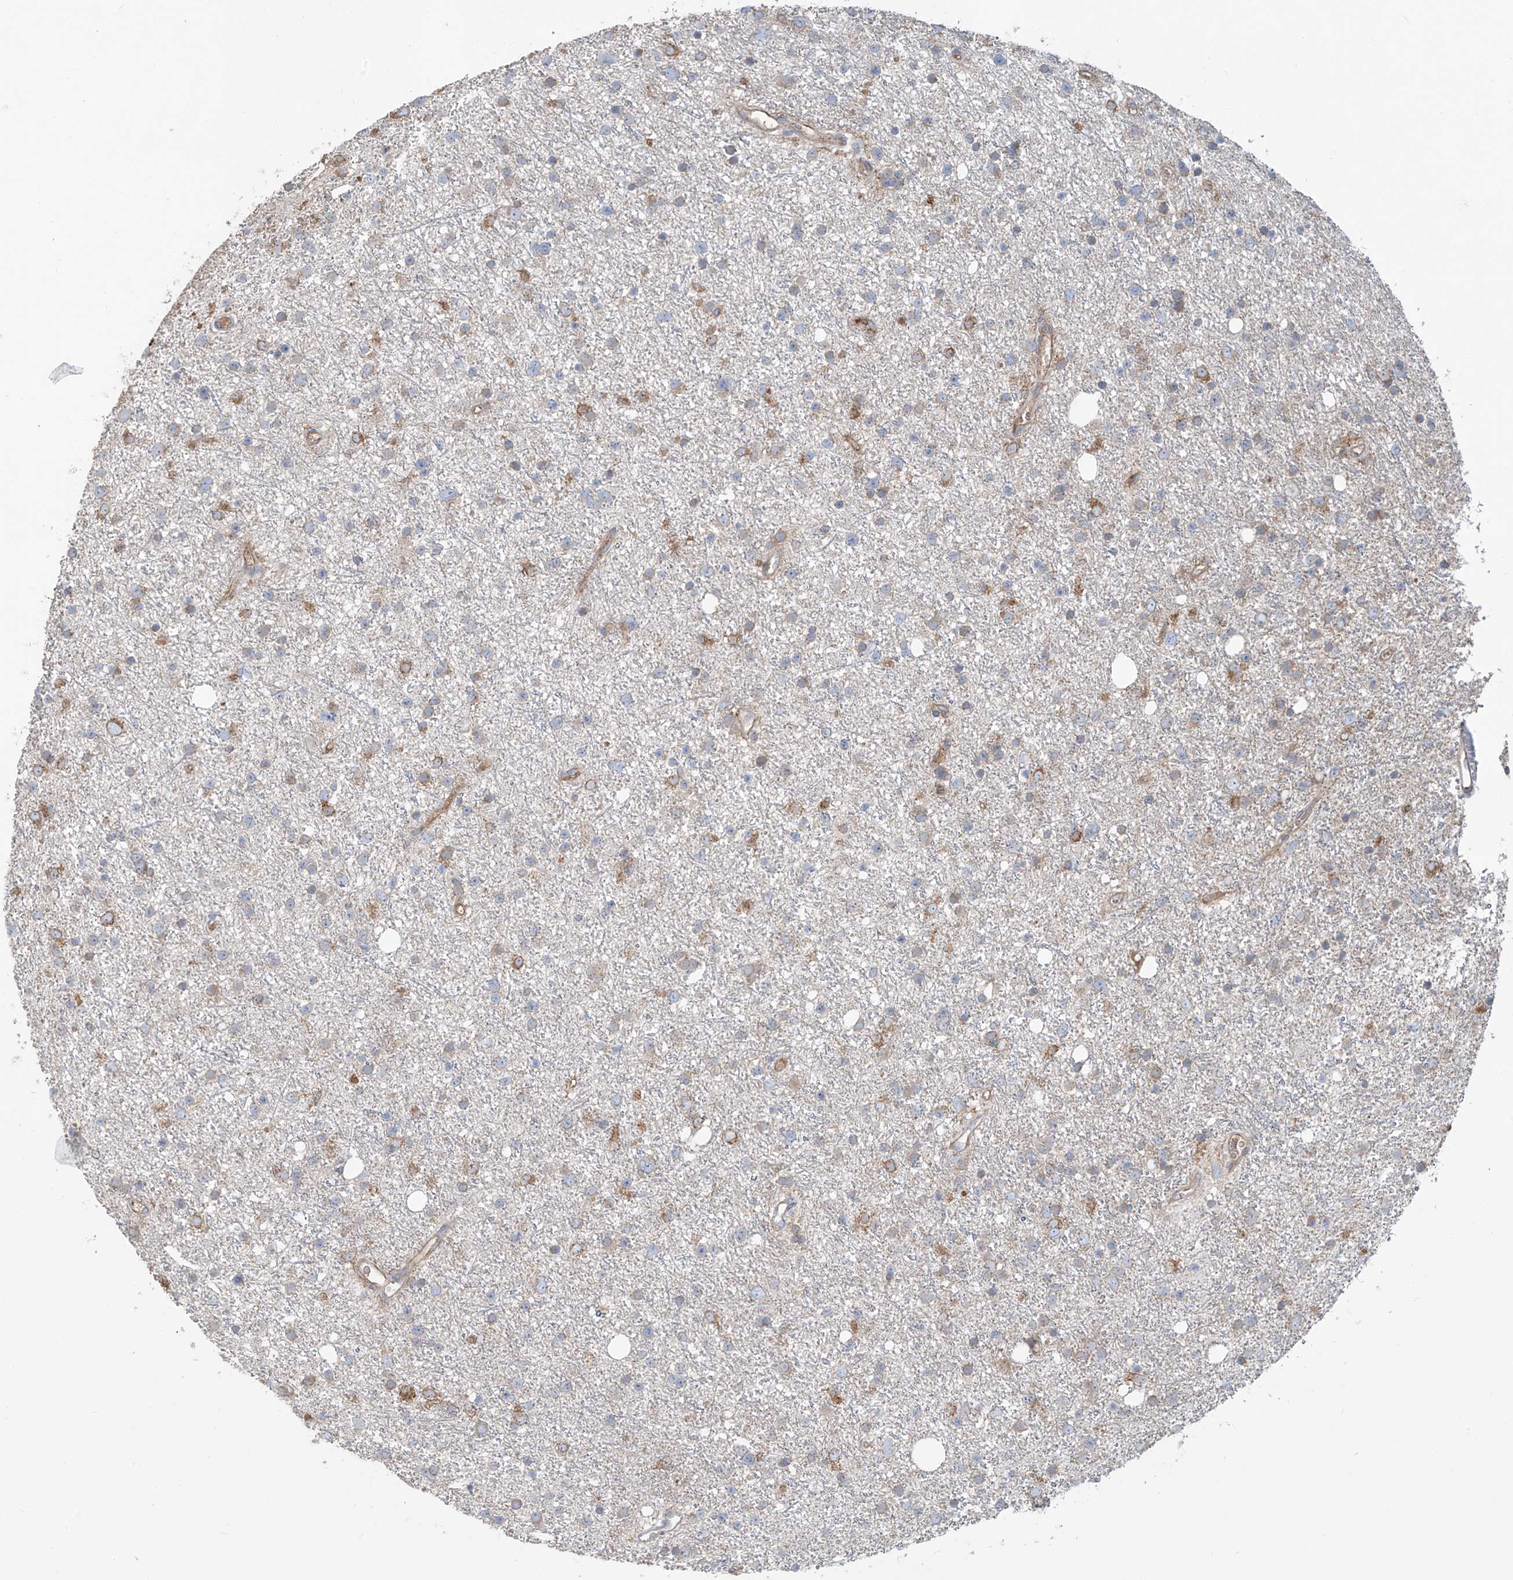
{"staining": {"intensity": "negative", "quantity": "none", "location": "none"}, "tissue": "glioma", "cell_type": "Tumor cells", "image_type": "cancer", "snomed": [{"axis": "morphology", "description": "Glioma, malignant, Low grade"}, {"axis": "topography", "description": "Cerebral cortex"}], "caption": "Micrograph shows no significant protein expression in tumor cells of malignant glioma (low-grade).", "gene": "ABTB1", "patient": {"sex": "female", "age": 39}}